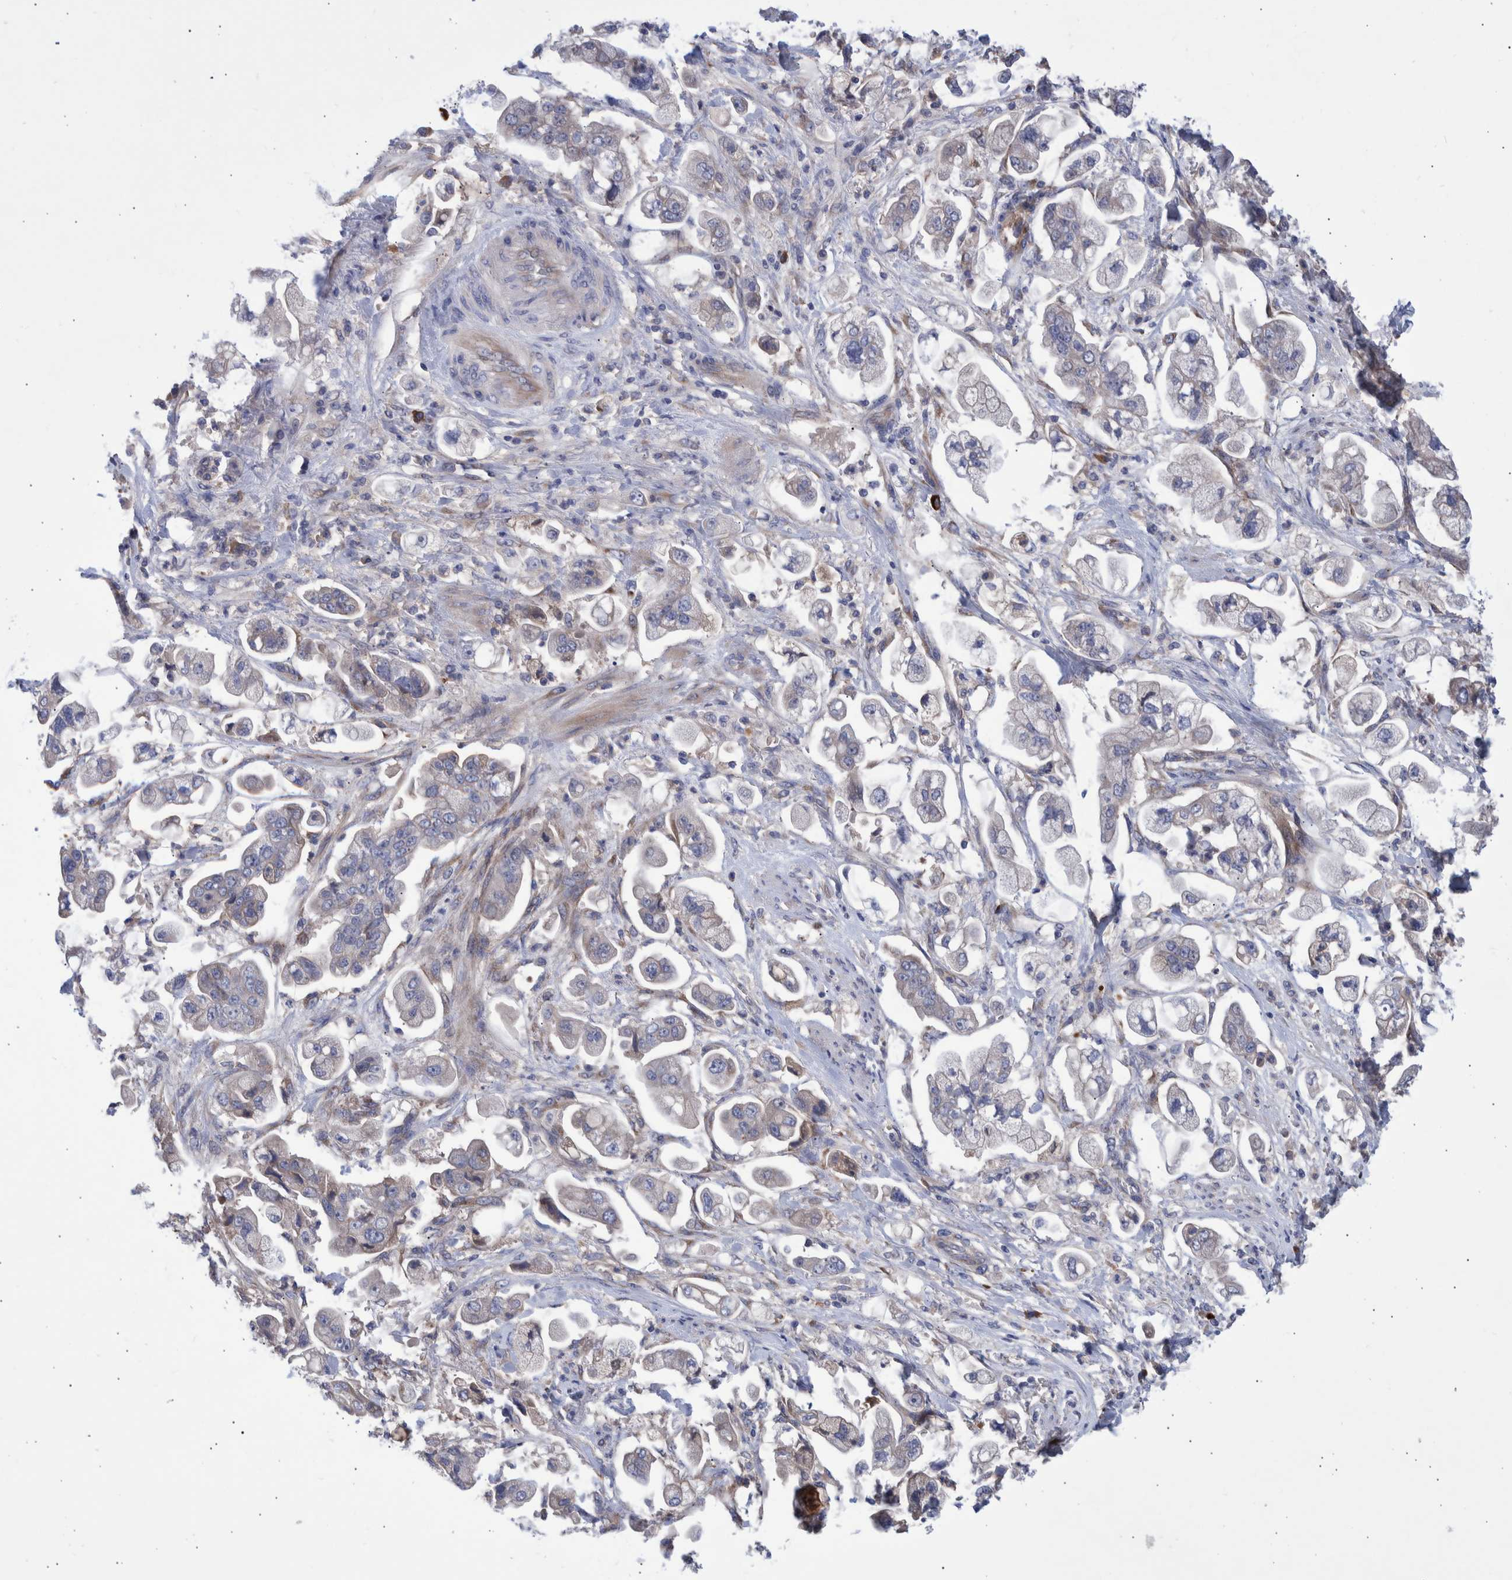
{"staining": {"intensity": "negative", "quantity": "none", "location": "none"}, "tissue": "stomach cancer", "cell_type": "Tumor cells", "image_type": "cancer", "snomed": [{"axis": "morphology", "description": "Adenocarcinoma, NOS"}, {"axis": "topography", "description": "Stomach"}], "caption": "Tumor cells are negative for protein expression in human stomach cancer (adenocarcinoma).", "gene": "DLL4", "patient": {"sex": "male", "age": 62}}